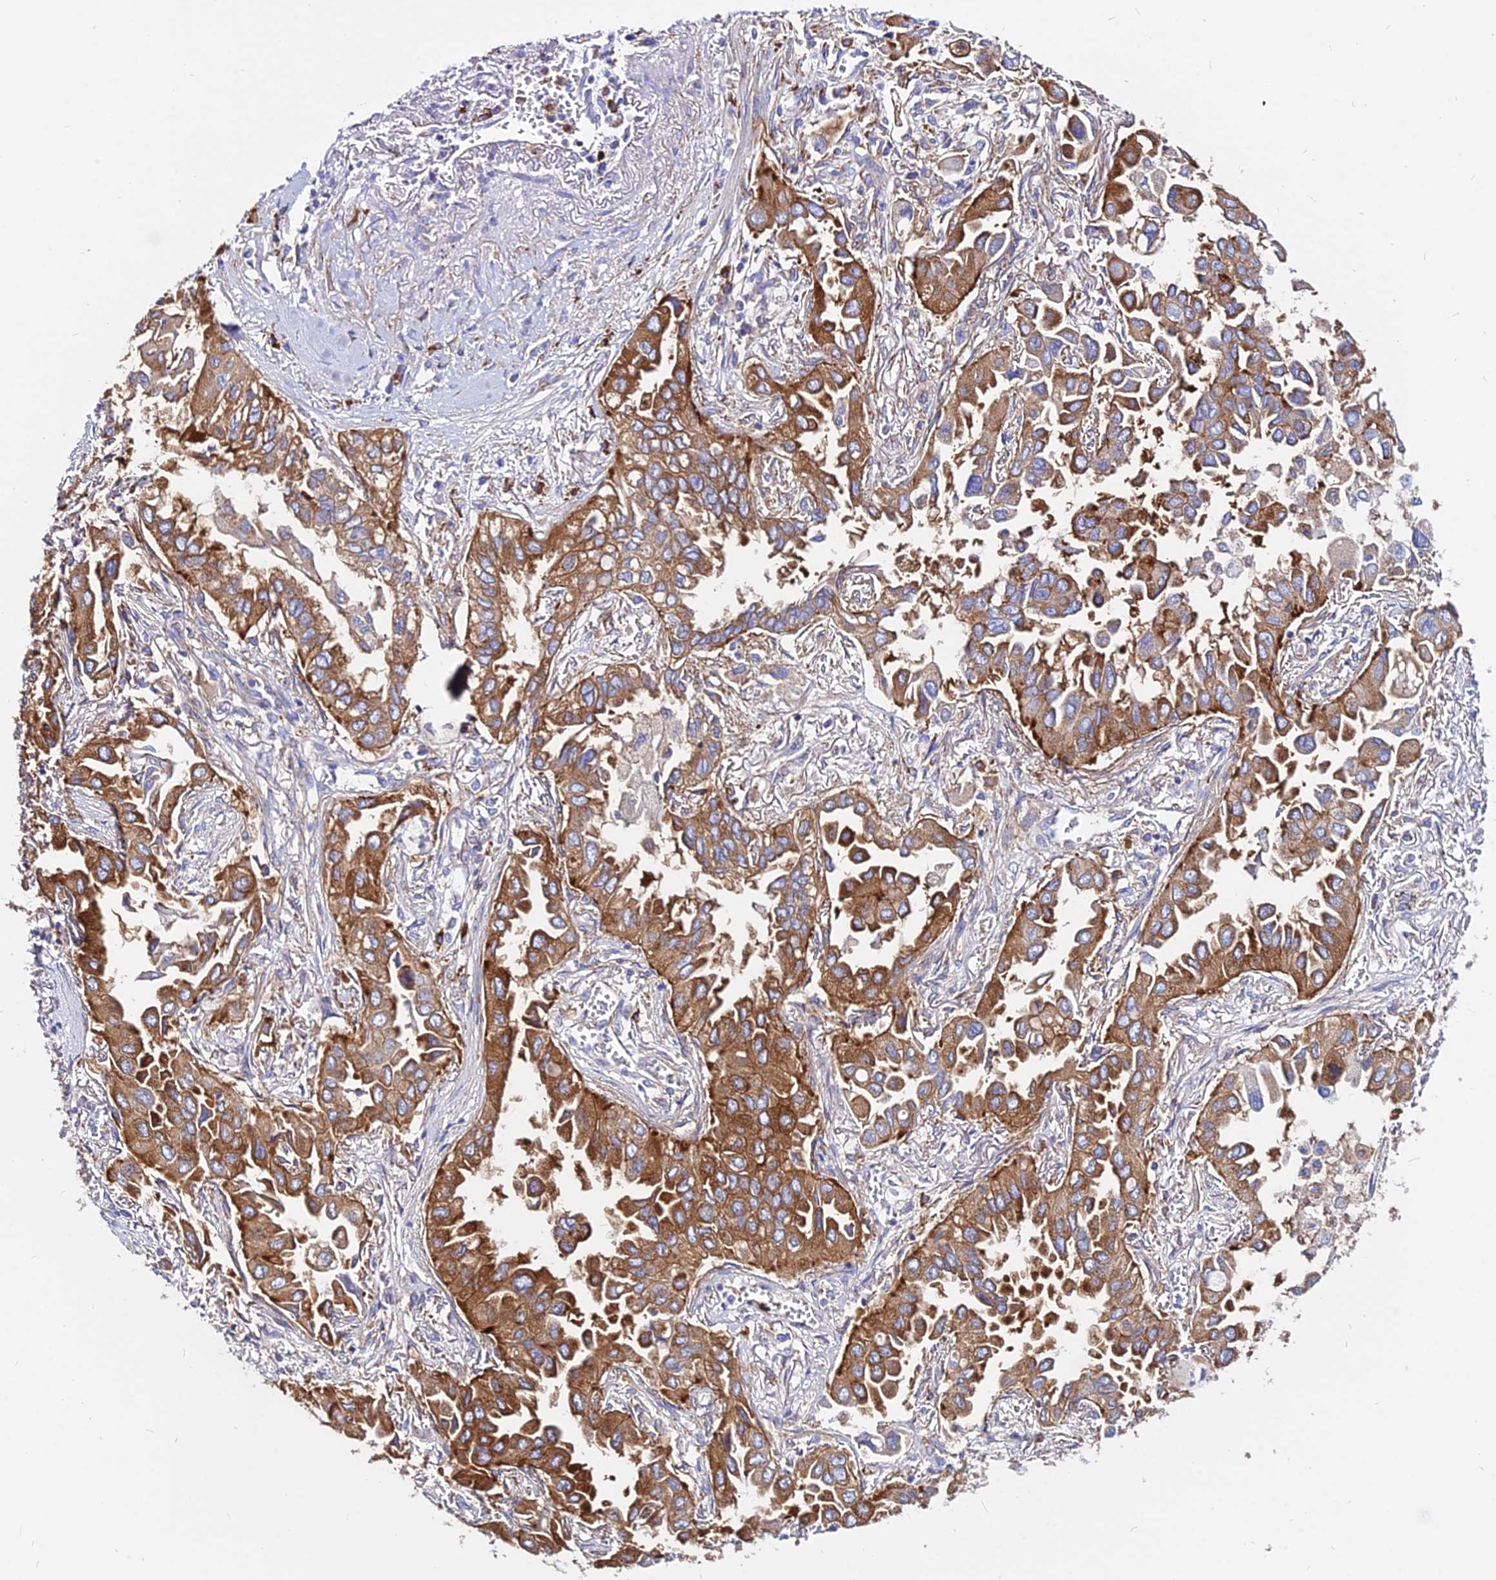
{"staining": {"intensity": "strong", "quantity": ">75%", "location": "cytoplasmic/membranous"}, "tissue": "lung cancer", "cell_type": "Tumor cells", "image_type": "cancer", "snomed": [{"axis": "morphology", "description": "Adenocarcinoma, NOS"}, {"axis": "topography", "description": "Lung"}], "caption": "Protein expression analysis of adenocarcinoma (lung) displays strong cytoplasmic/membranous staining in about >75% of tumor cells.", "gene": "AGTRAP", "patient": {"sex": "female", "age": 76}}